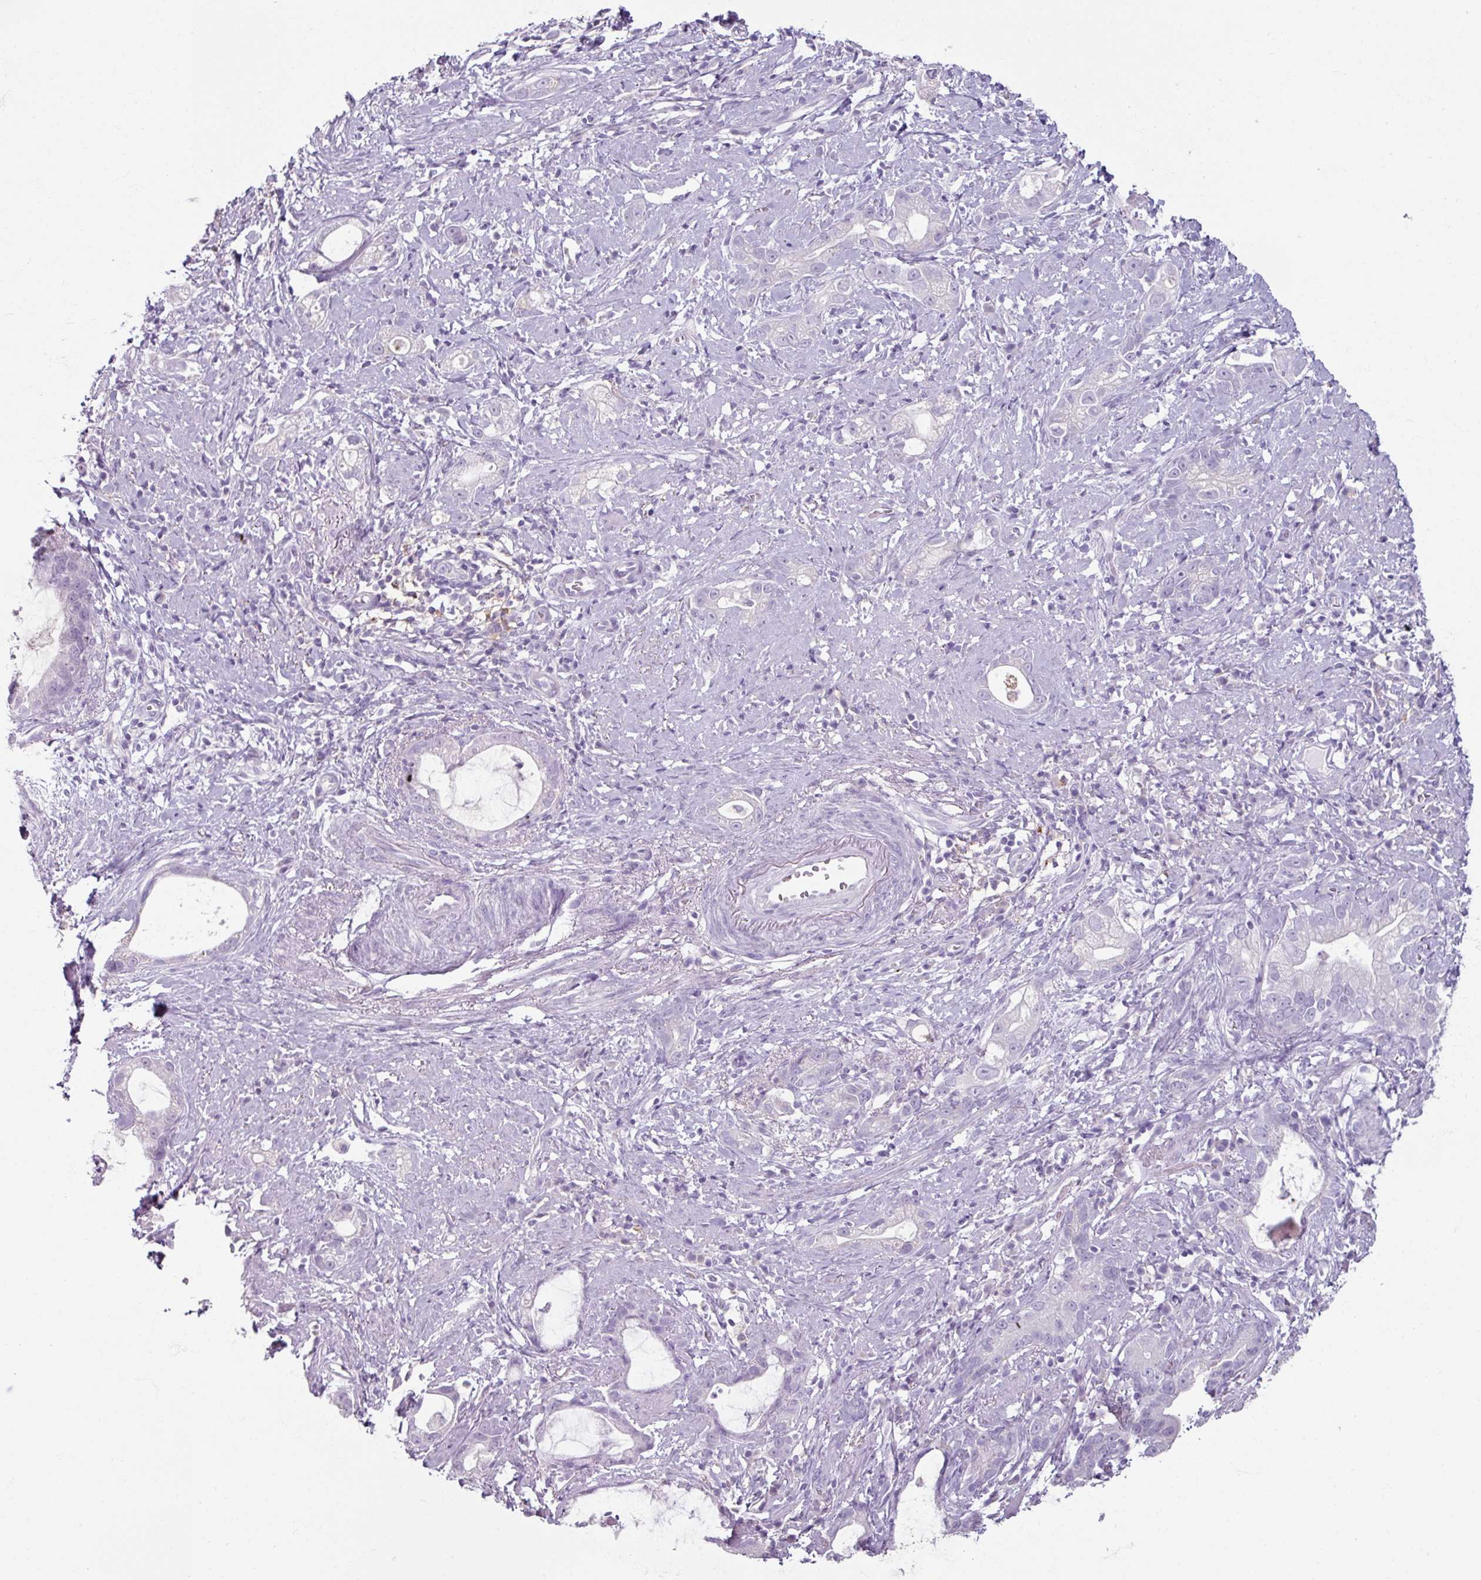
{"staining": {"intensity": "negative", "quantity": "none", "location": "none"}, "tissue": "stomach cancer", "cell_type": "Tumor cells", "image_type": "cancer", "snomed": [{"axis": "morphology", "description": "Adenocarcinoma, NOS"}, {"axis": "topography", "description": "Stomach"}], "caption": "This histopathology image is of stomach cancer (adenocarcinoma) stained with immunohistochemistry to label a protein in brown with the nuclei are counter-stained blue. There is no positivity in tumor cells.", "gene": "SLC27A5", "patient": {"sex": "male", "age": 55}}